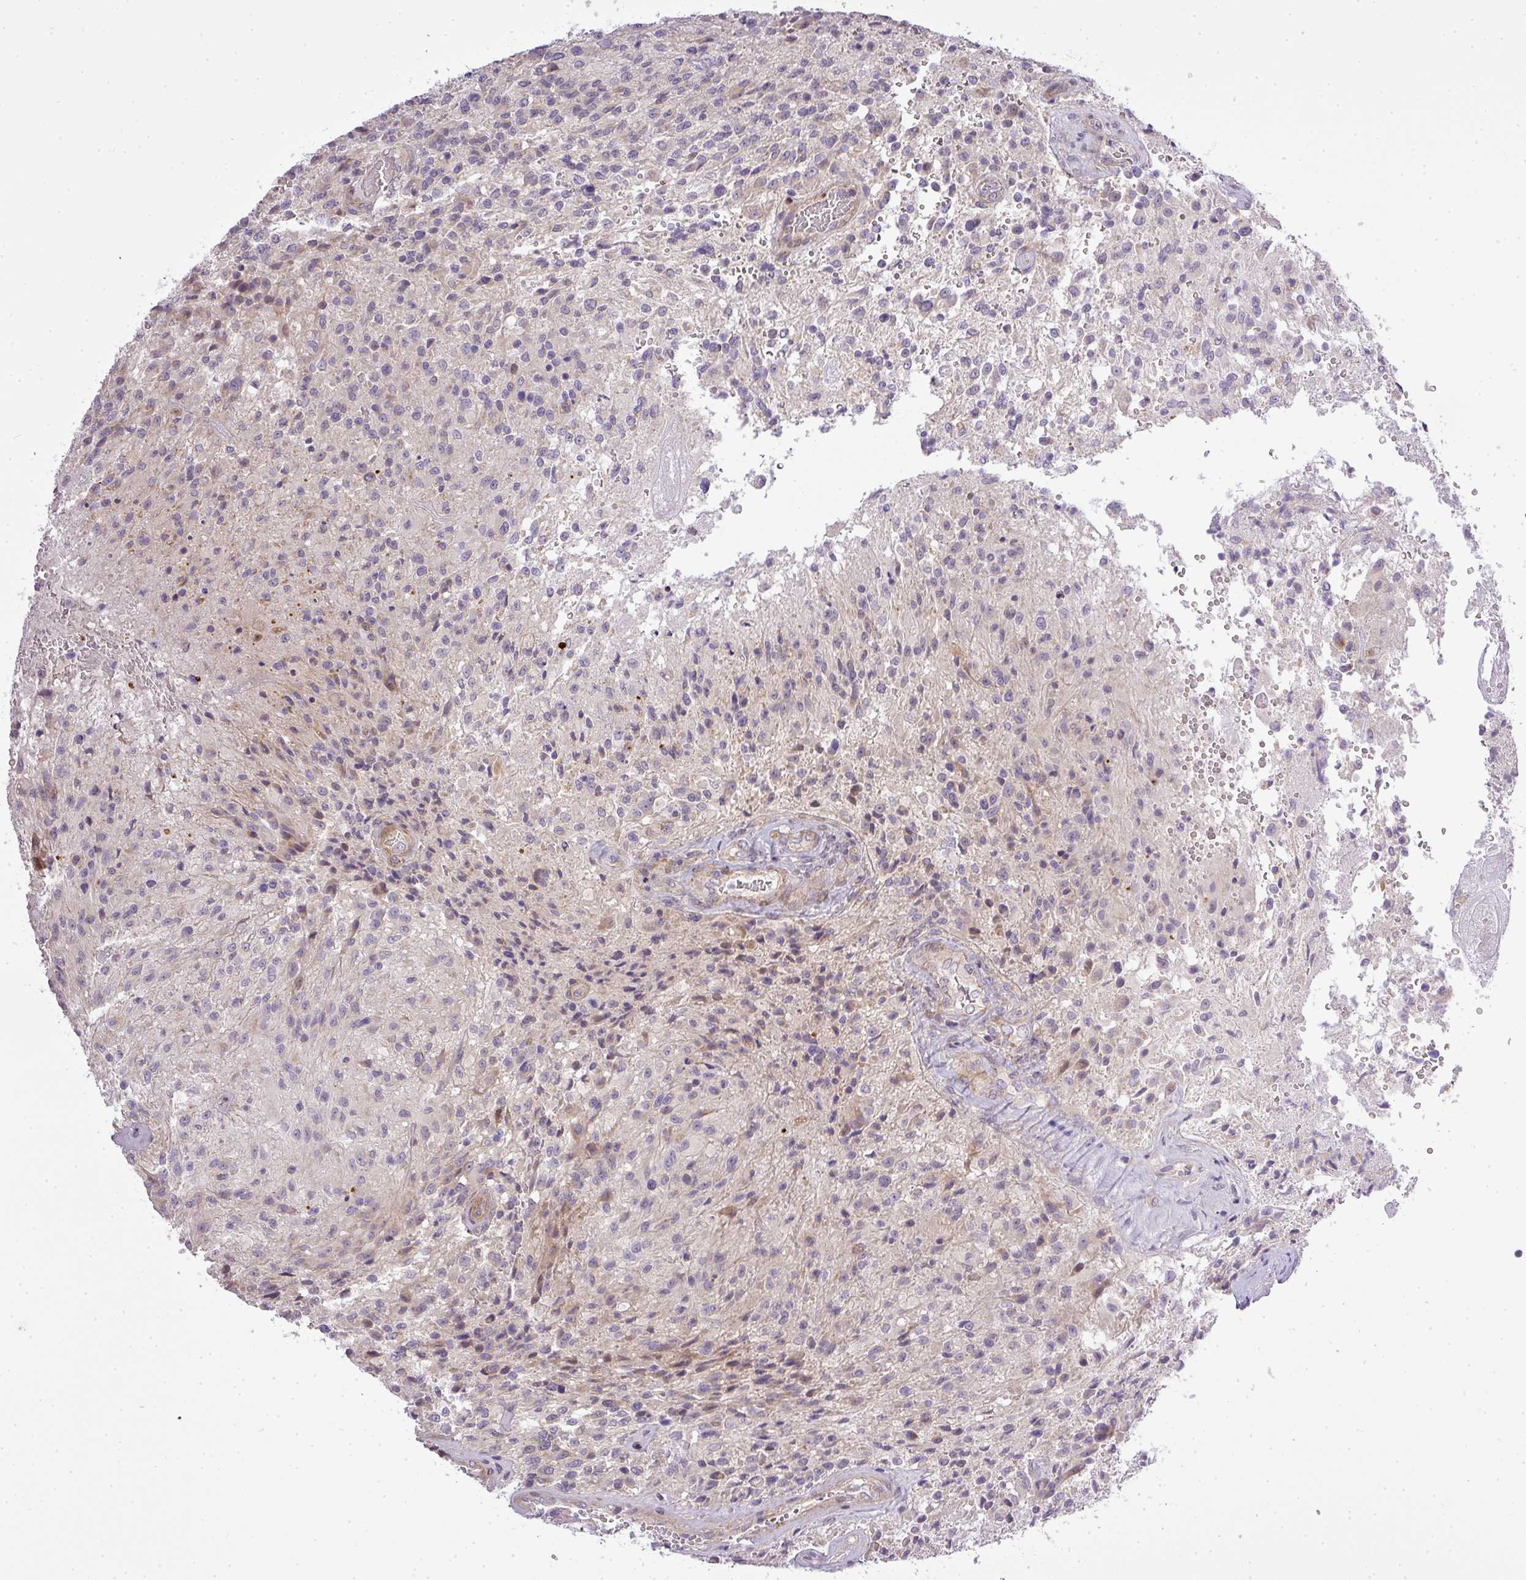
{"staining": {"intensity": "negative", "quantity": "none", "location": "none"}, "tissue": "glioma", "cell_type": "Tumor cells", "image_type": "cancer", "snomed": [{"axis": "morphology", "description": "Normal tissue, NOS"}, {"axis": "morphology", "description": "Glioma, malignant, High grade"}, {"axis": "topography", "description": "Cerebral cortex"}], "caption": "Immunohistochemical staining of glioma reveals no significant staining in tumor cells. (DAB (3,3'-diaminobenzidine) immunohistochemistry visualized using brightfield microscopy, high magnification).", "gene": "ZDHHC1", "patient": {"sex": "male", "age": 56}}